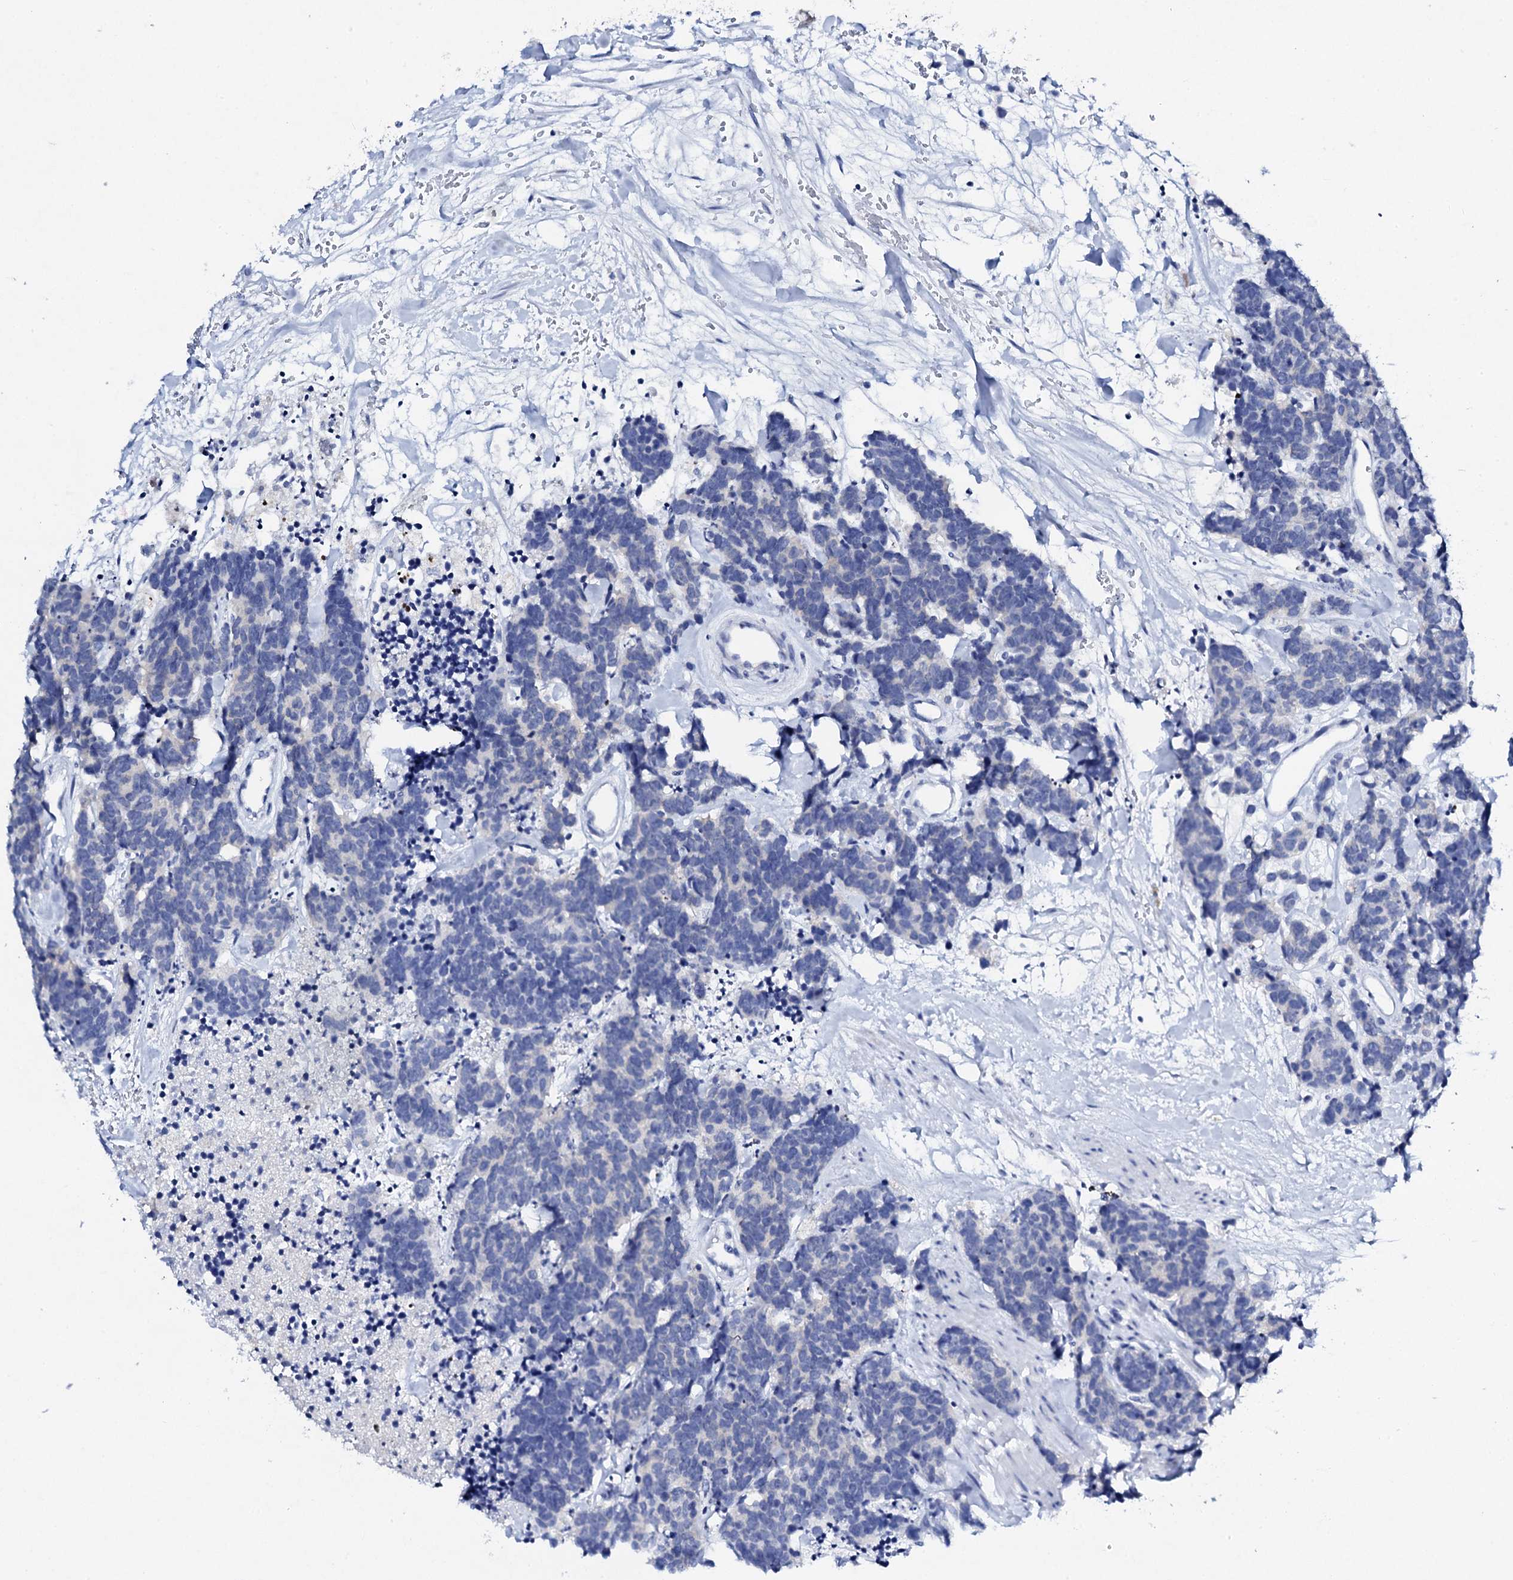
{"staining": {"intensity": "negative", "quantity": "none", "location": "none"}, "tissue": "carcinoid", "cell_type": "Tumor cells", "image_type": "cancer", "snomed": [{"axis": "morphology", "description": "Carcinoma, NOS"}, {"axis": "morphology", "description": "Carcinoid, malignant, NOS"}, {"axis": "topography", "description": "Urinary bladder"}], "caption": "A high-resolution histopathology image shows immunohistochemistry staining of carcinoid, which exhibits no significant expression in tumor cells. The staining was performed using DAB (3,3'-diaminobenzidine) to visualize the protein expression in brown, while the nuclei were stained in blue with hematoxylin (Magnification: 20x).", "gene": "FBXL16", "patient": {"sex": "male", "age": 57}}